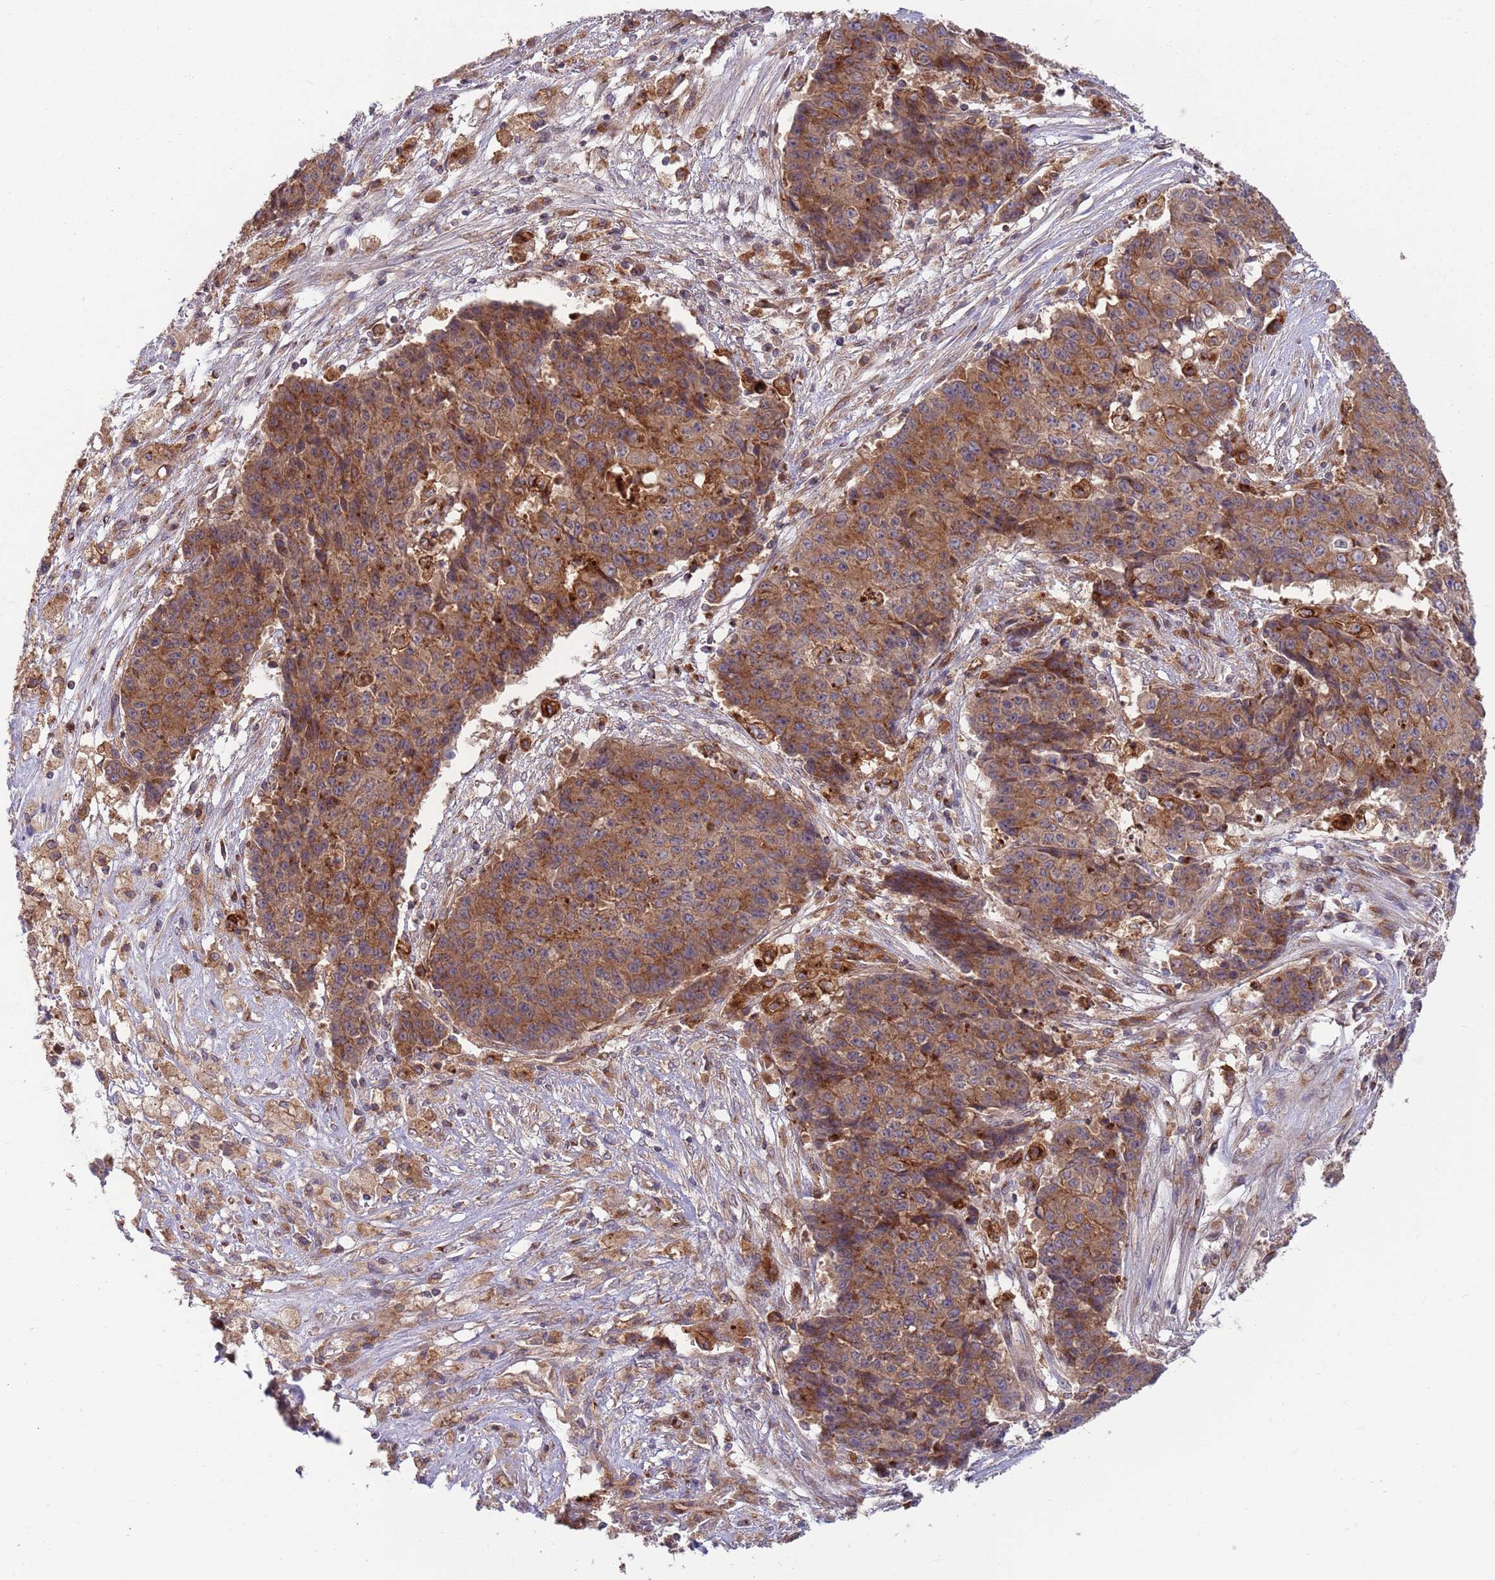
{"staining": {"intensity": "moderate", "quantity": ">75%", "location": "cytoplasmic/membranous"}, "tissue": "ovarian cancer", "cell_type": "Tumor cells", "image_type": "cancer", "snomed": [{"axis": "morphology", "description": "Carcinoma, endometroid"}, {"axis": "topography", "description": "Ovary"}], "caption": "A photomicrograph of human endometroid carcinoma (ovarian) stained for a protein shows moderate cytoplasmic/membranous brown staining in tumor cells. (DAB (3,3'-diaminobenzidine) IHC, brown staining for protein, blue staining for nuclei).", "gene": "BTBD7", "patient": {"sex": "female", "age": 42}}